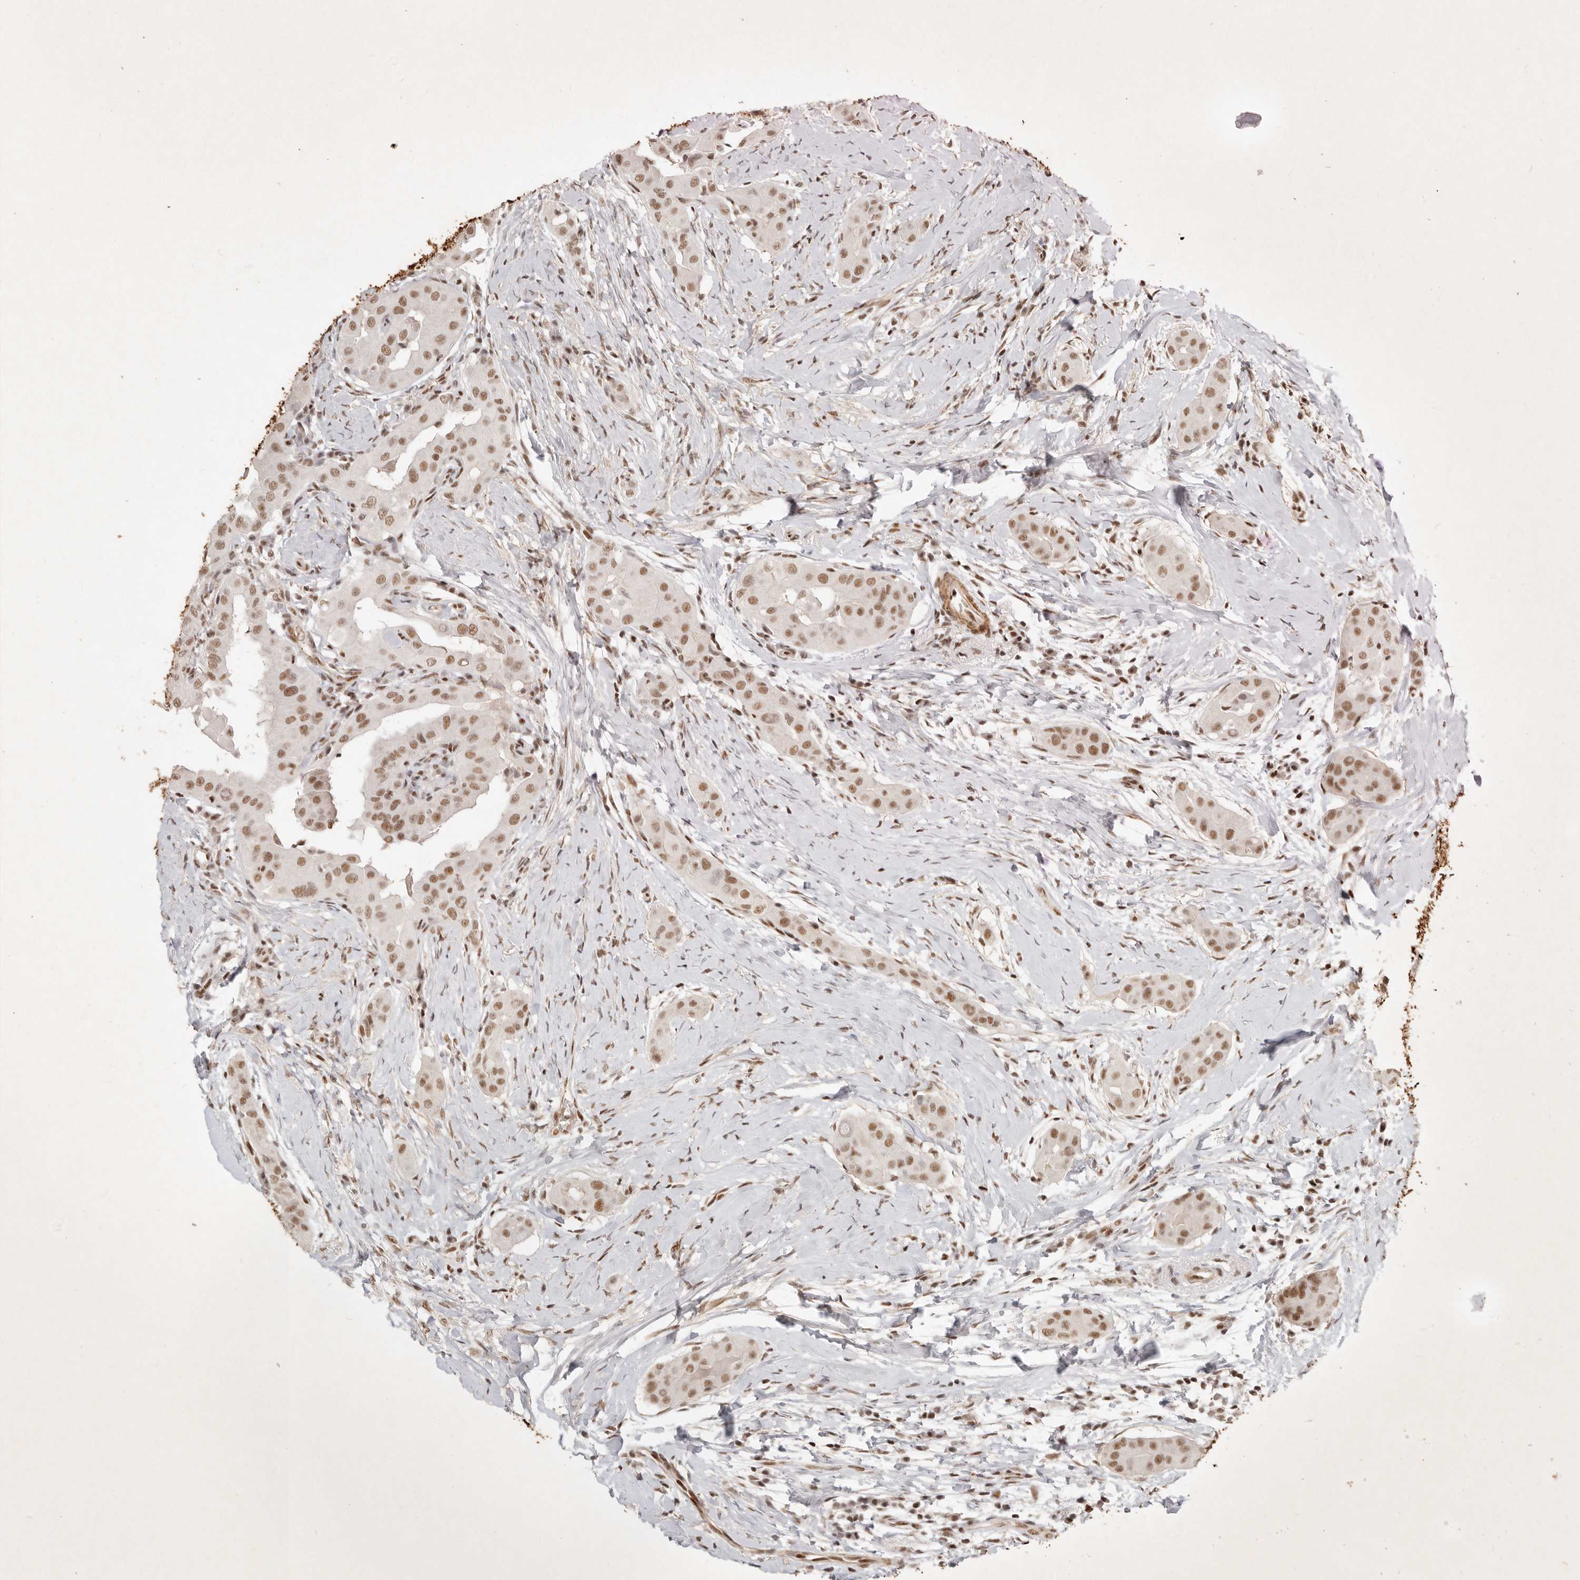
{"staining": {"intensity": "moderate", "quantity": ">75%", "location": "nuclear"}, "tissue": "thyroid cancer", "cell_type": "Tumor cells", "image_type": "cancer", "snomed": [{"axis": "morphology", "description": "Papillary adenocarcinoma, NOS"}, {"axis": "topography", "description": "Thyroid gland"}], "caption": "Tumor cells exhibit medium levels of moderate nuclear expression in approximately >75% of cells in human thyroid cancer.", "gene": "GABPA", "patient": {"sex": "male", "age": 33}}